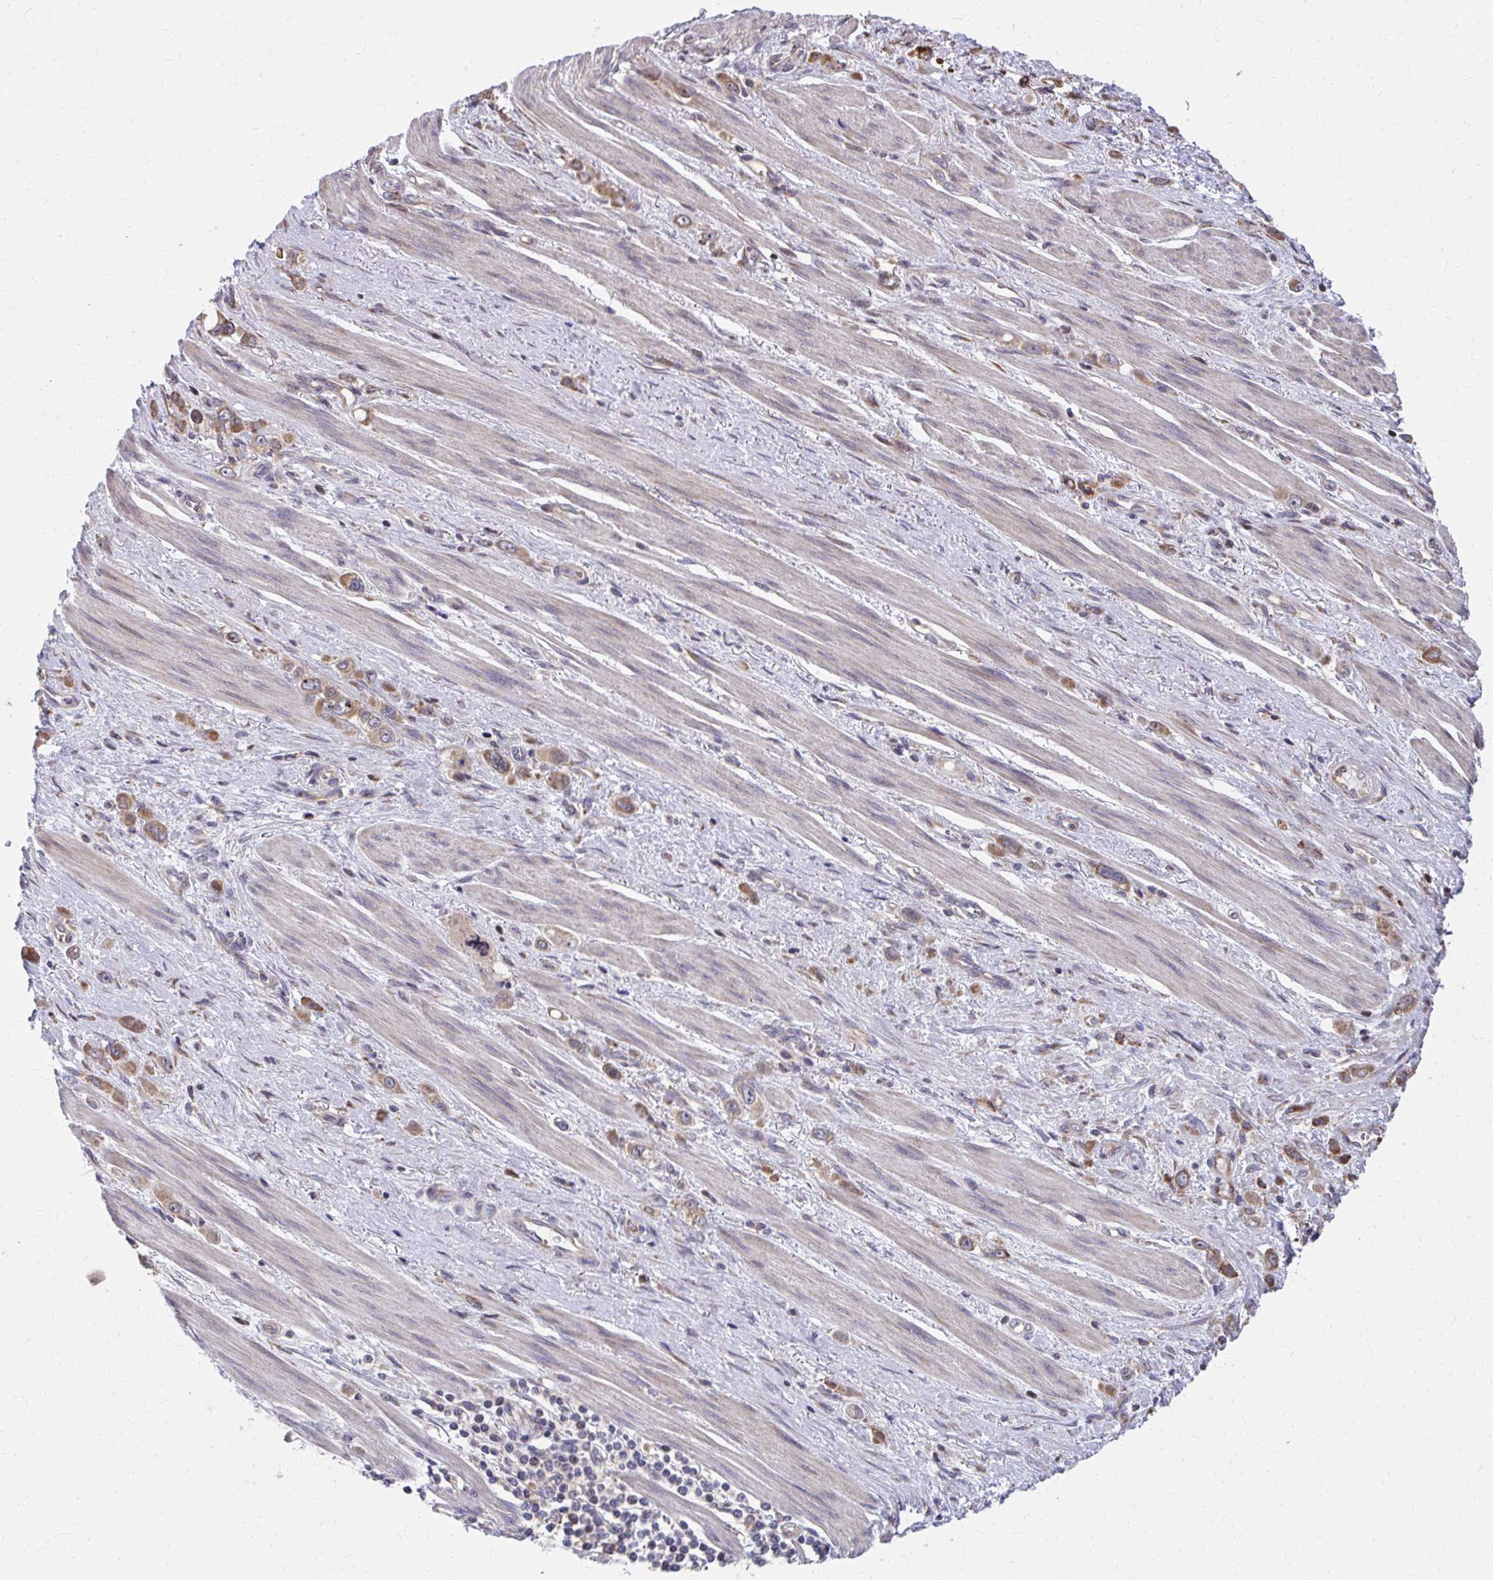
{"staining": {"intensity": "moderate", "quantity": ">75%", "location": "cytoplasmic/membranous"}, "tissue": "stomach cancer", "cell_type": "Tumor cells", "image_type": "cancer", "snomed": [{"axis": "morphology", "description": "Adenocarcinoma, NOS"}, {"axis": "topography", "description": "Stomach, upper"}], "caption": "Immunohistochemical staining of human adenocarcinoma (stomach) exhibits medium levels of moderate cytoplasmic/membranous expression in approximately >75% of tumor cells.", "gene": "ZNF778", "patient": {"sex": "male", "age": 75}}